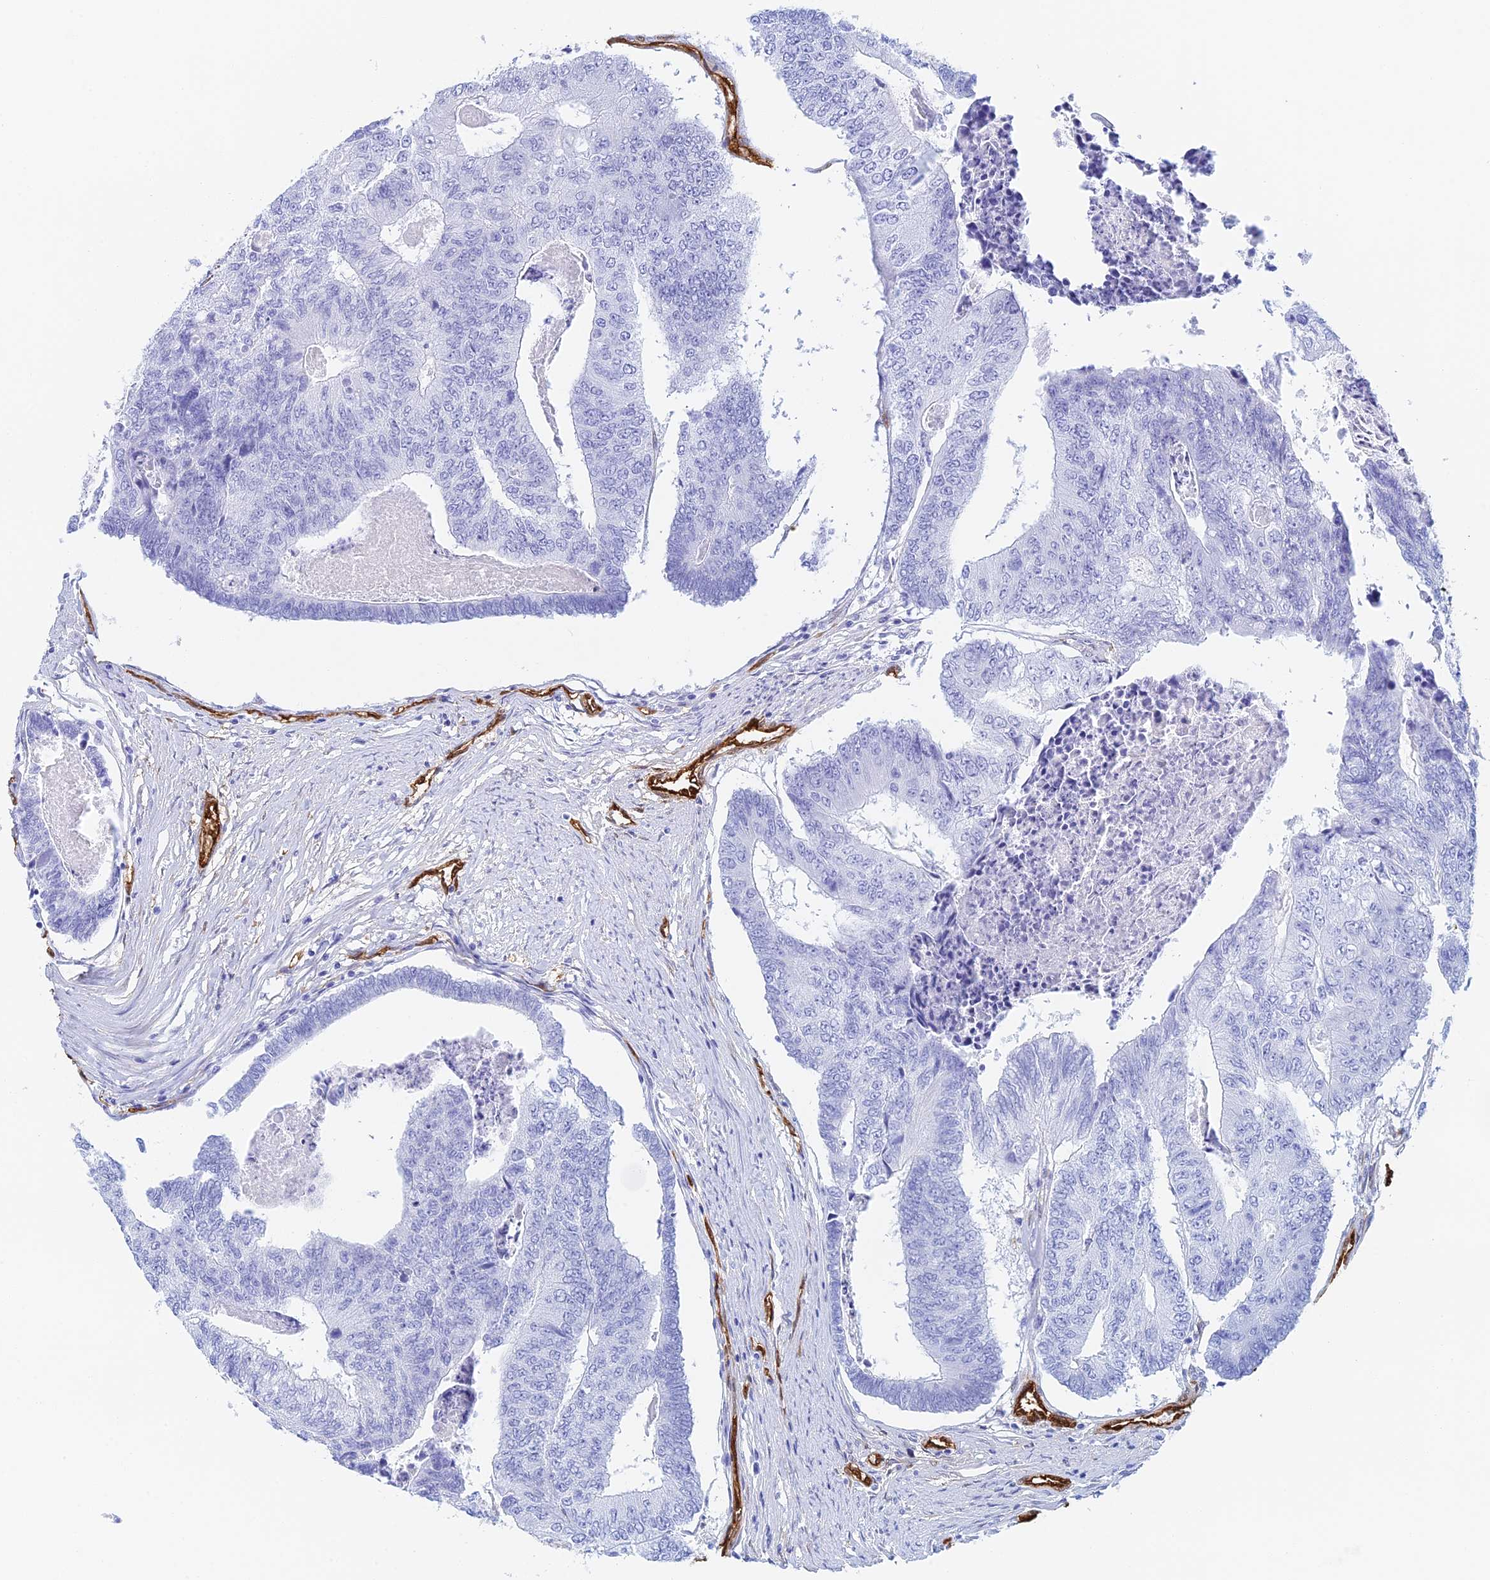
{"staining": {"intensity": "negative", "quantity": "none", "location": "none"}, "tissue": "colorectal cancer", "cell_type": "Tumor cells", "image_type": "cancer", "snomed": [{"axis": "morphology", "description": "Adenocarcinoma, NOS"}, {"axis": "topography", "description": "Colon"}], "caption": "An immunohistochemistry photomicrograph of colorectal cancer is shown. There is no staining in tumor cells of colorectal cancer.", "gene": "CRIP2", "patient": {"sex": "female", "age": 67}}